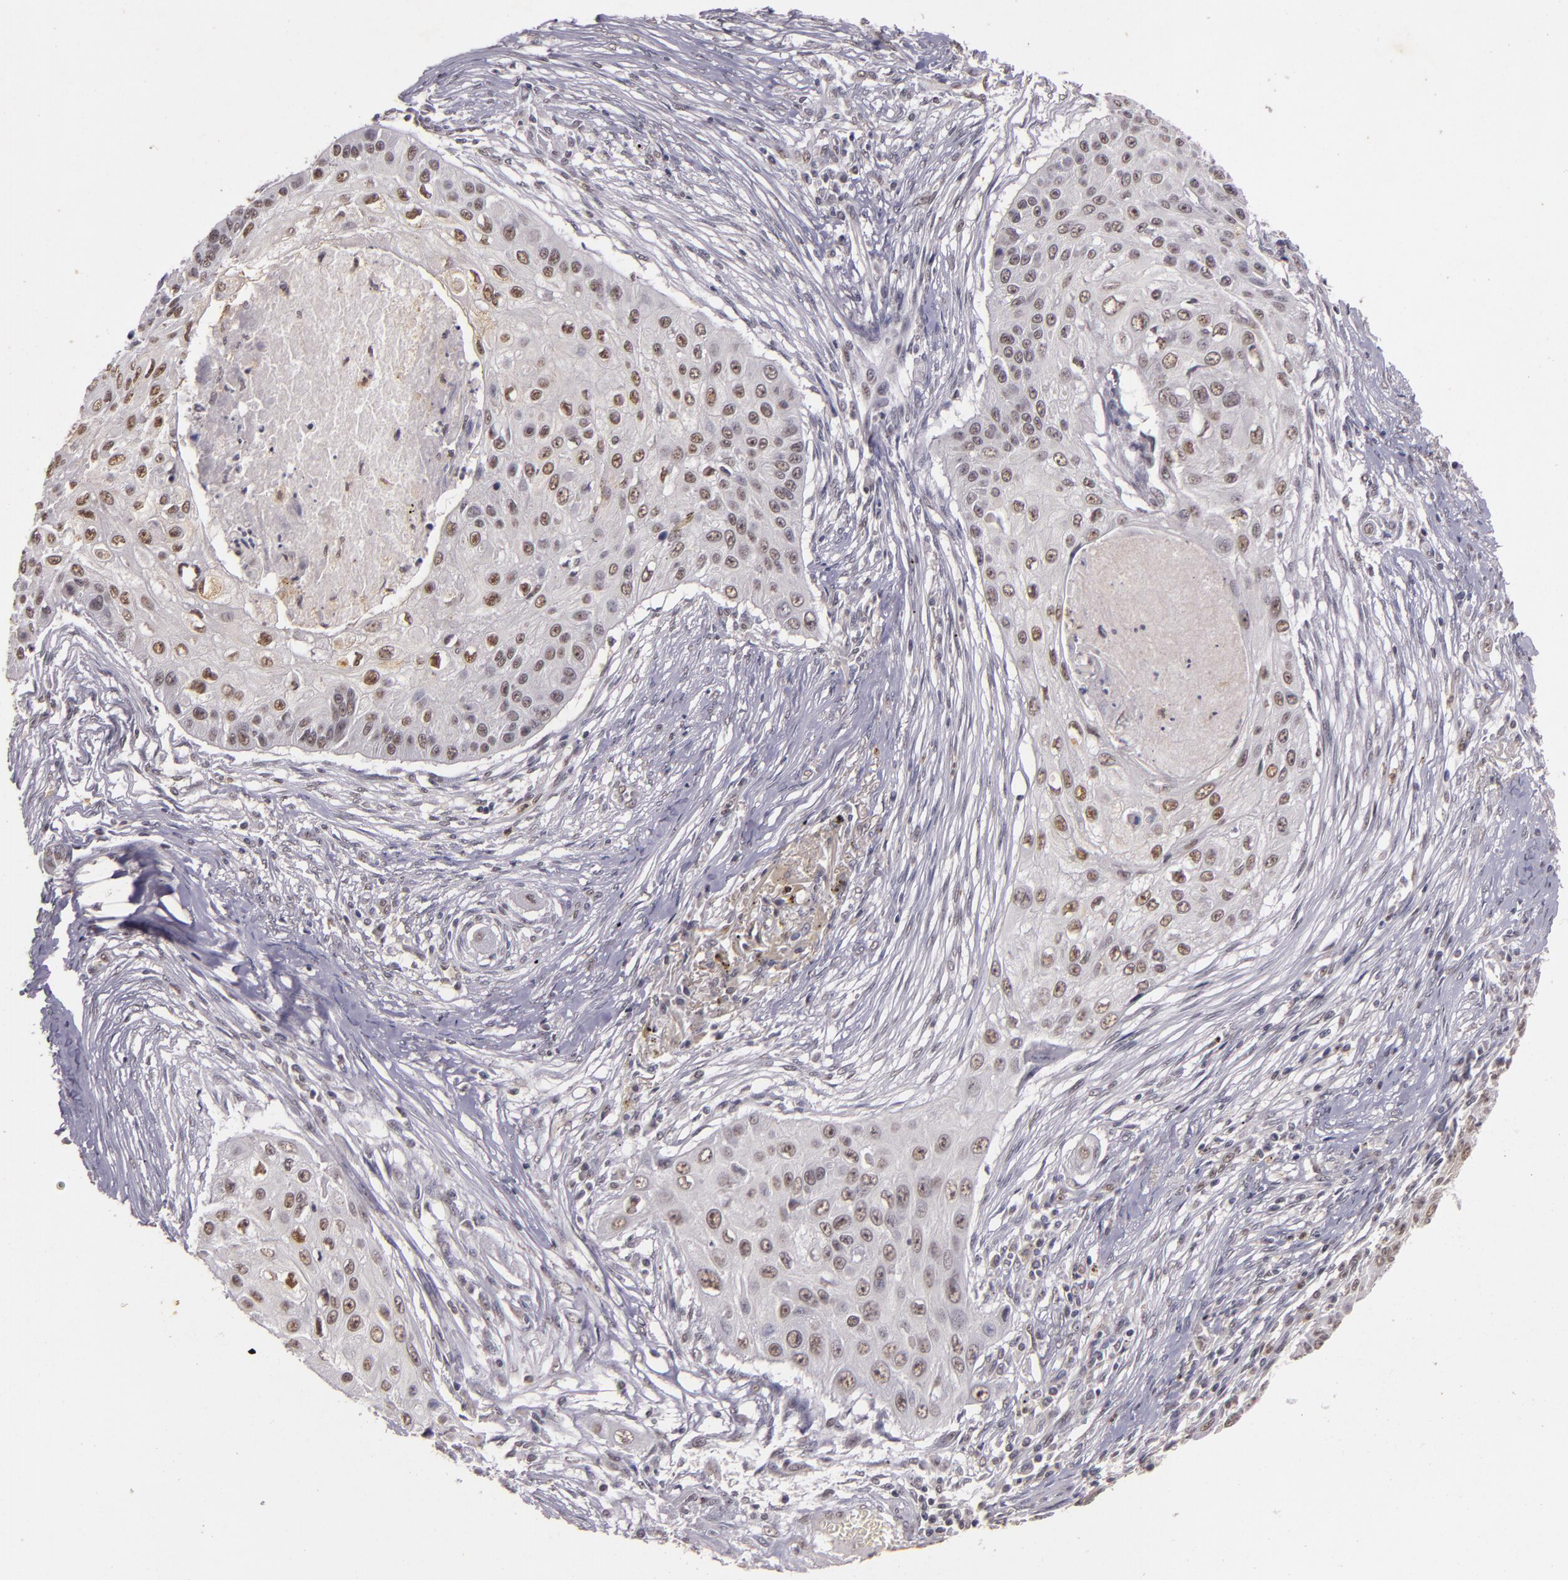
{"staining": {"intensity": "weak", "quantity": "25%-75%", "location": "nuclear"}, "tissue": "lung cancer", "cell_type": "Tumor cells", "image_type": "cancer", "snomed": [{"axis": "morphology", "description": "Squamous cell carcinoma, NOS"}, {"axis": "topography", "description": "Lung"}], "caption": "Weak nuclear positivity for a protein is present in about 25%-75% of tumor cells of lung squamous cell carcinoma using IHC.", "gene": "CBX3", "patient": {"sex": "male", "age": 71}}